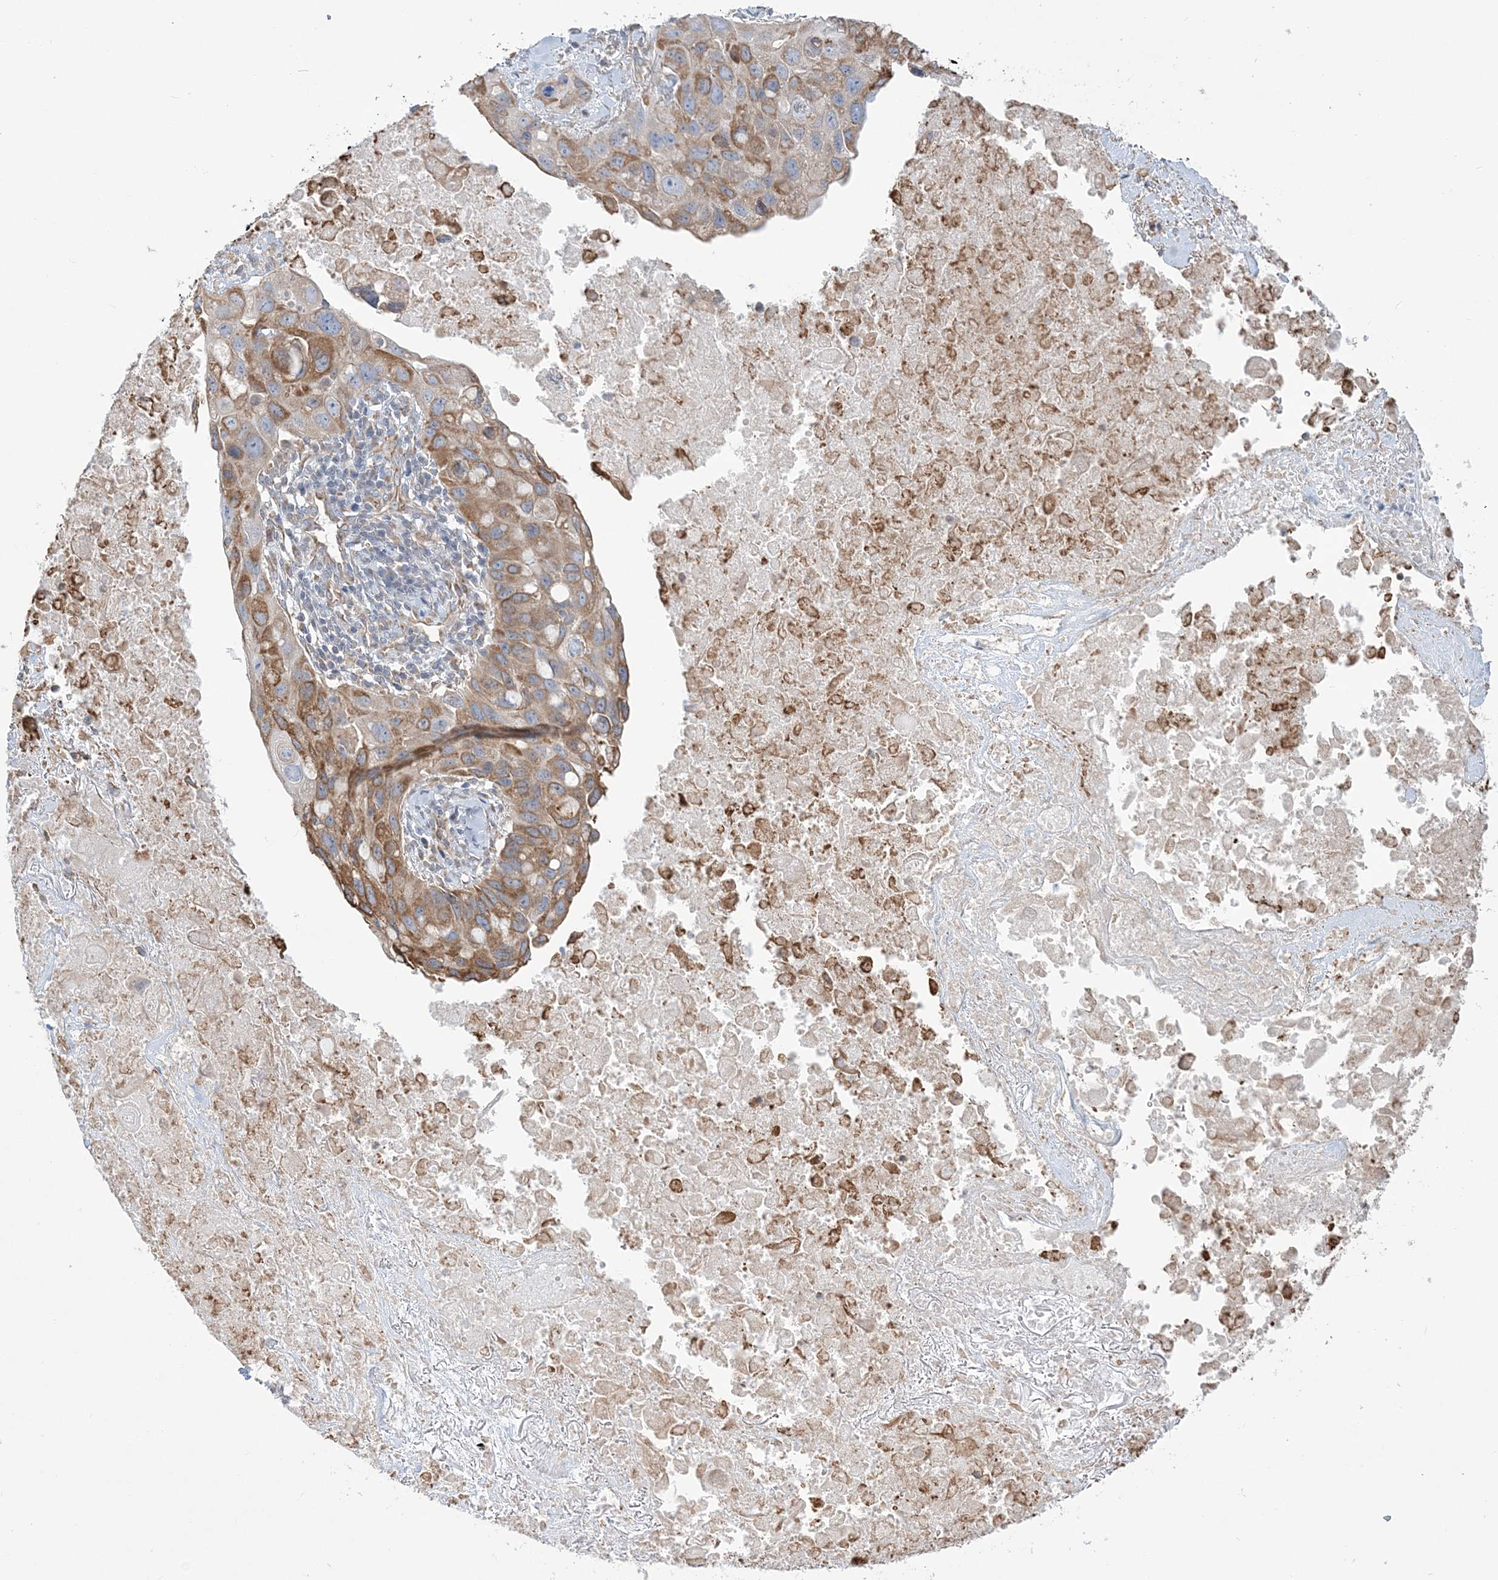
{"staining": {"intensity": "moderate", "quantity": ">75%", "location": "cytoplasmic/membranous"}, "tissue": "lung cancer", "cell_type": "Tumor cells", "image_type": "cancer", "snomed": [{"axis": "morphology", "description": "Squamous cell carcinoma, NOS"}, {"axis": "topography", "description": "Lung"}], "caption": "Immunohistochemistry (IHC) (DAB) staining of human lung cancer (squamous cell carcinoma) reveals moderate cytoplasmic/membranous protein staining in approximately >75% of tumor cells.", "gene": "ZNF821", "patient": {"sex": "female", "age": 73}}